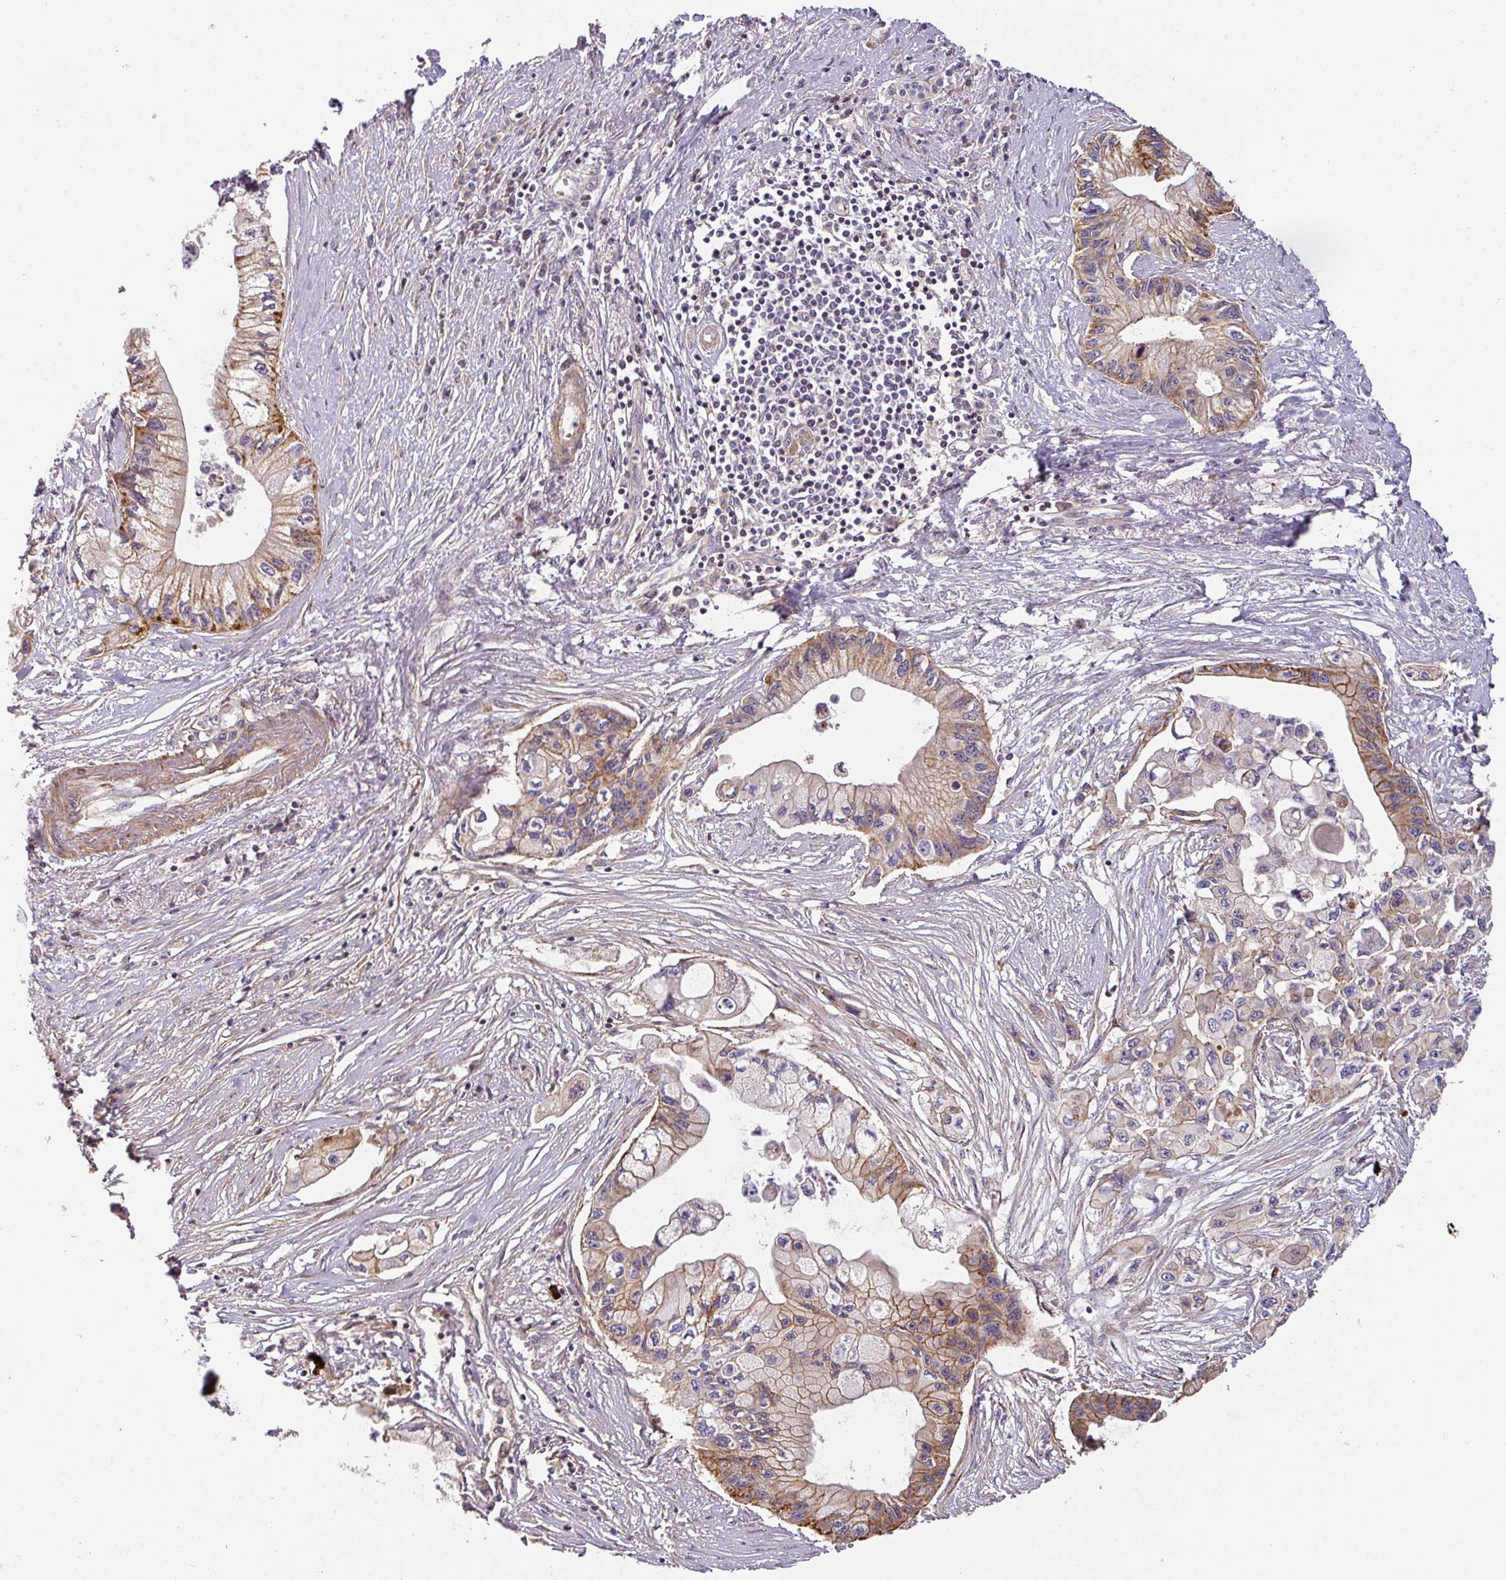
{"staining": {"intensity": "moderate", "quantity": ">75%", "location": "cytoplasmic/membranous"}, "tissue": "pancreatic cancer", "cell_type": "Tumor cells", "image_type": "cancer", "snomed": [{"axis": "morphology", "description": "Adenocarcinoma, NOS"}, {"axis": "topography", "description": "Pancreas"}], "caption": "A high-resolution image shows immunohistochemistry (IHC) staining of adenocarcinoma (pancreatic), which demonstrates moderate cytoplasmic/membranous staining in approximately >75% of tumor cells. The protein is stained brown, and the nuclei are stained in blue (DAB IHC with brightfield microscopy, high magnification).", "gene": "CASP2", "patient": {"sex": "male", "age": 61}}